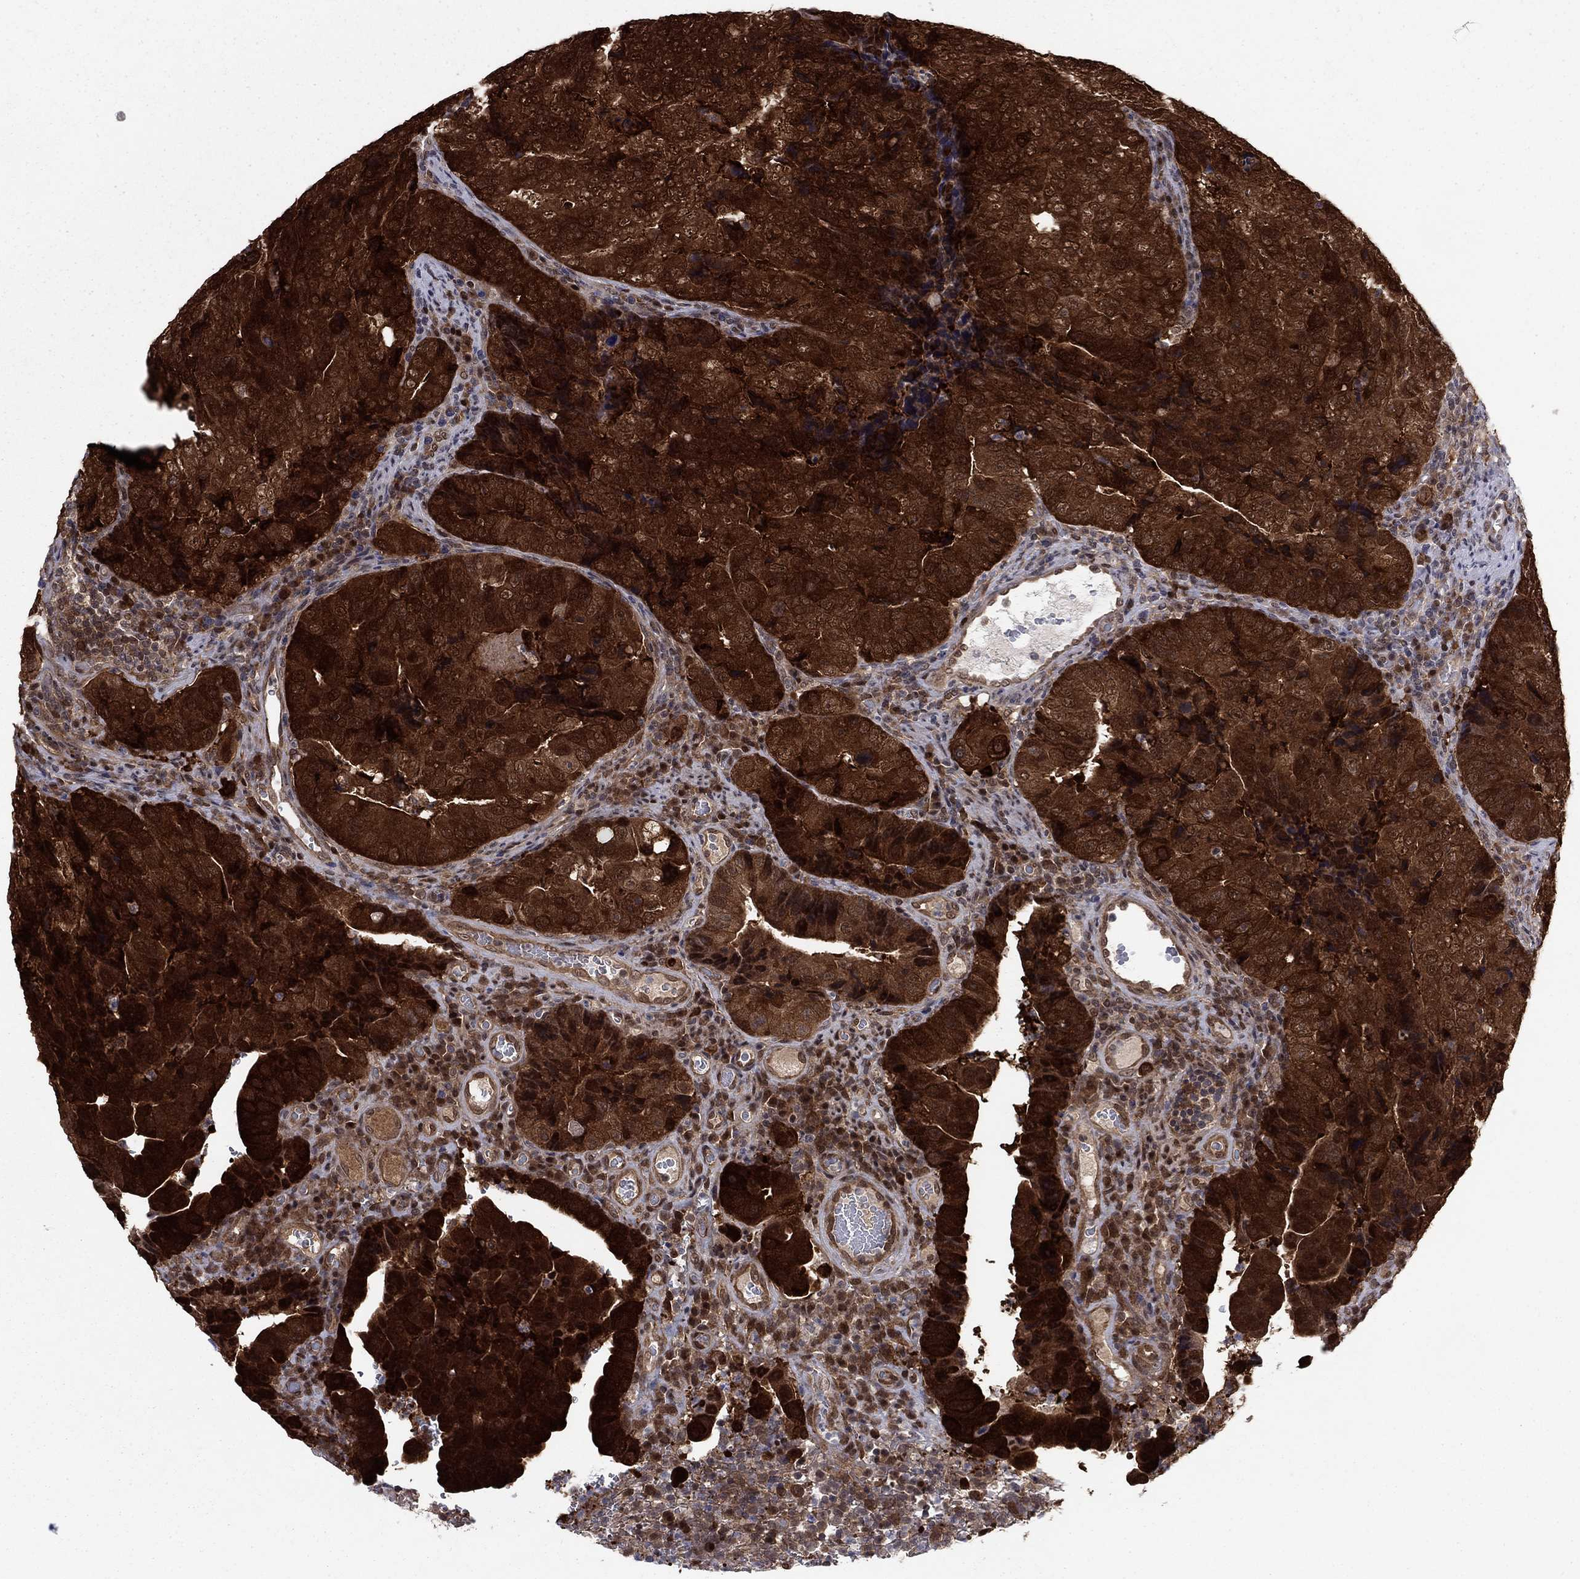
{"staining": {"intensity": "strong", "quantity": ">75%", "location": "cytoplasmic/membranous"}, "tissue": "colorectal cancer", "cell_type": "Tumor cells", "image_type": "cancer", "snomed": [{"axis": "morphology", "description": "Adenocarcinoma, NOS"}, {"axis": "topography", "description": "Colon"}], "caption": "This is a histology image of immunohistochemistry staining of colorectal adenocarcinoma, which shows strong expression in the cytoplasmic/membranous of tumor cells.", "gene": "FKBP4", "patient": {"sex": "female", "age": 72}}